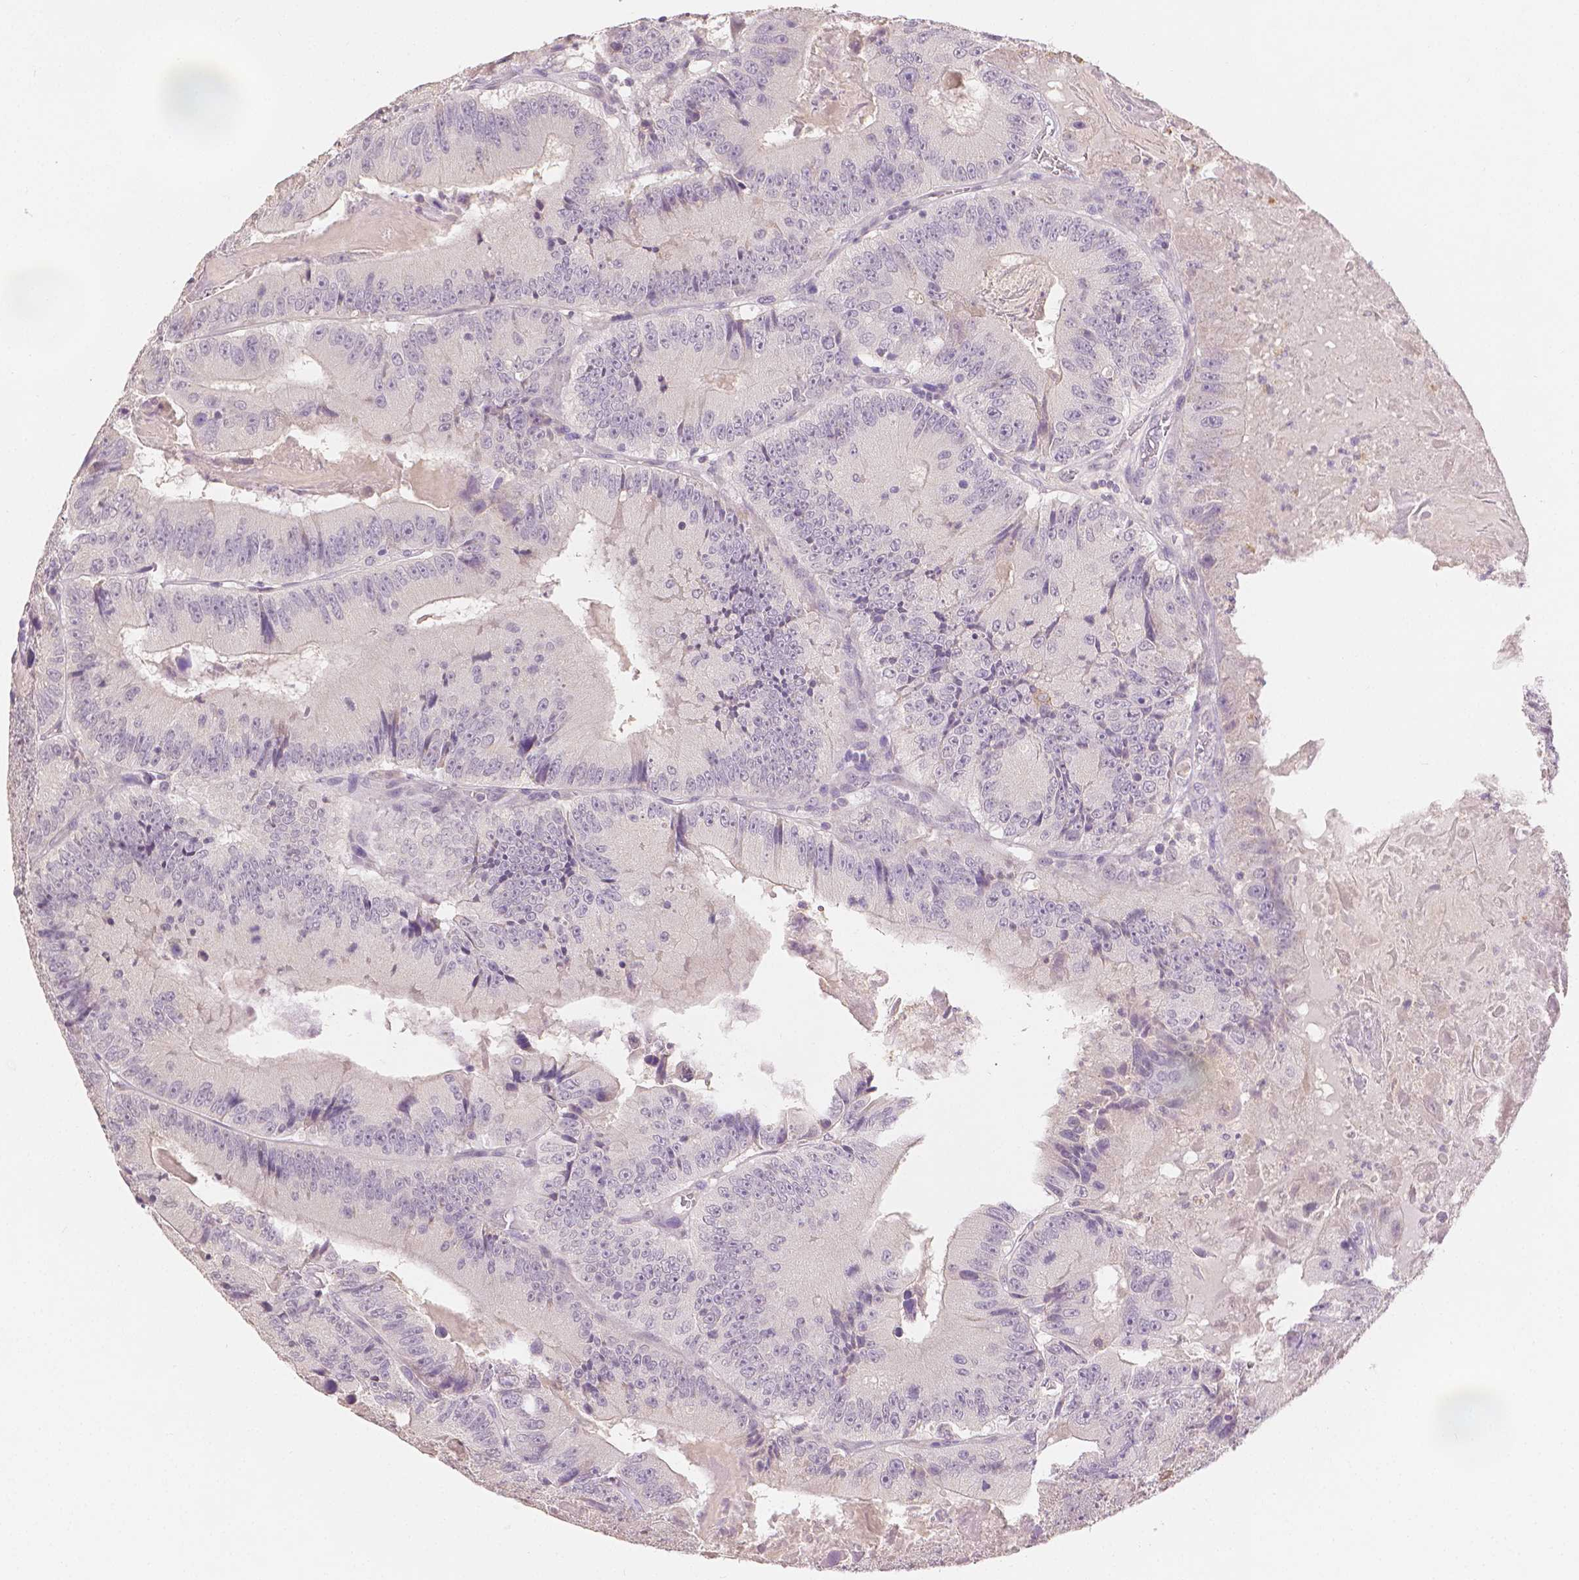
{"staining": {"intensity": "negative", "quantity": "none", "location": "none"}, "tissue": "colorectal cancer", "cell_type": "Tumor cells", "image_type": "cancer", "snomed": [{"axis": "morphology", "description": "Adenocarcinoma, NOS"}, {"axis": "topography", "description": "Colon"}], "caption": "High magnification brightfield microscopy of colorectal cancer stained with DAB (brown) and counterstained with hematoxylin (blue): tumor cells show no significant expression. Nuclei are stained in blue.", "gene": "TGM1", "patient": {"sex": "female", "age": 86}}